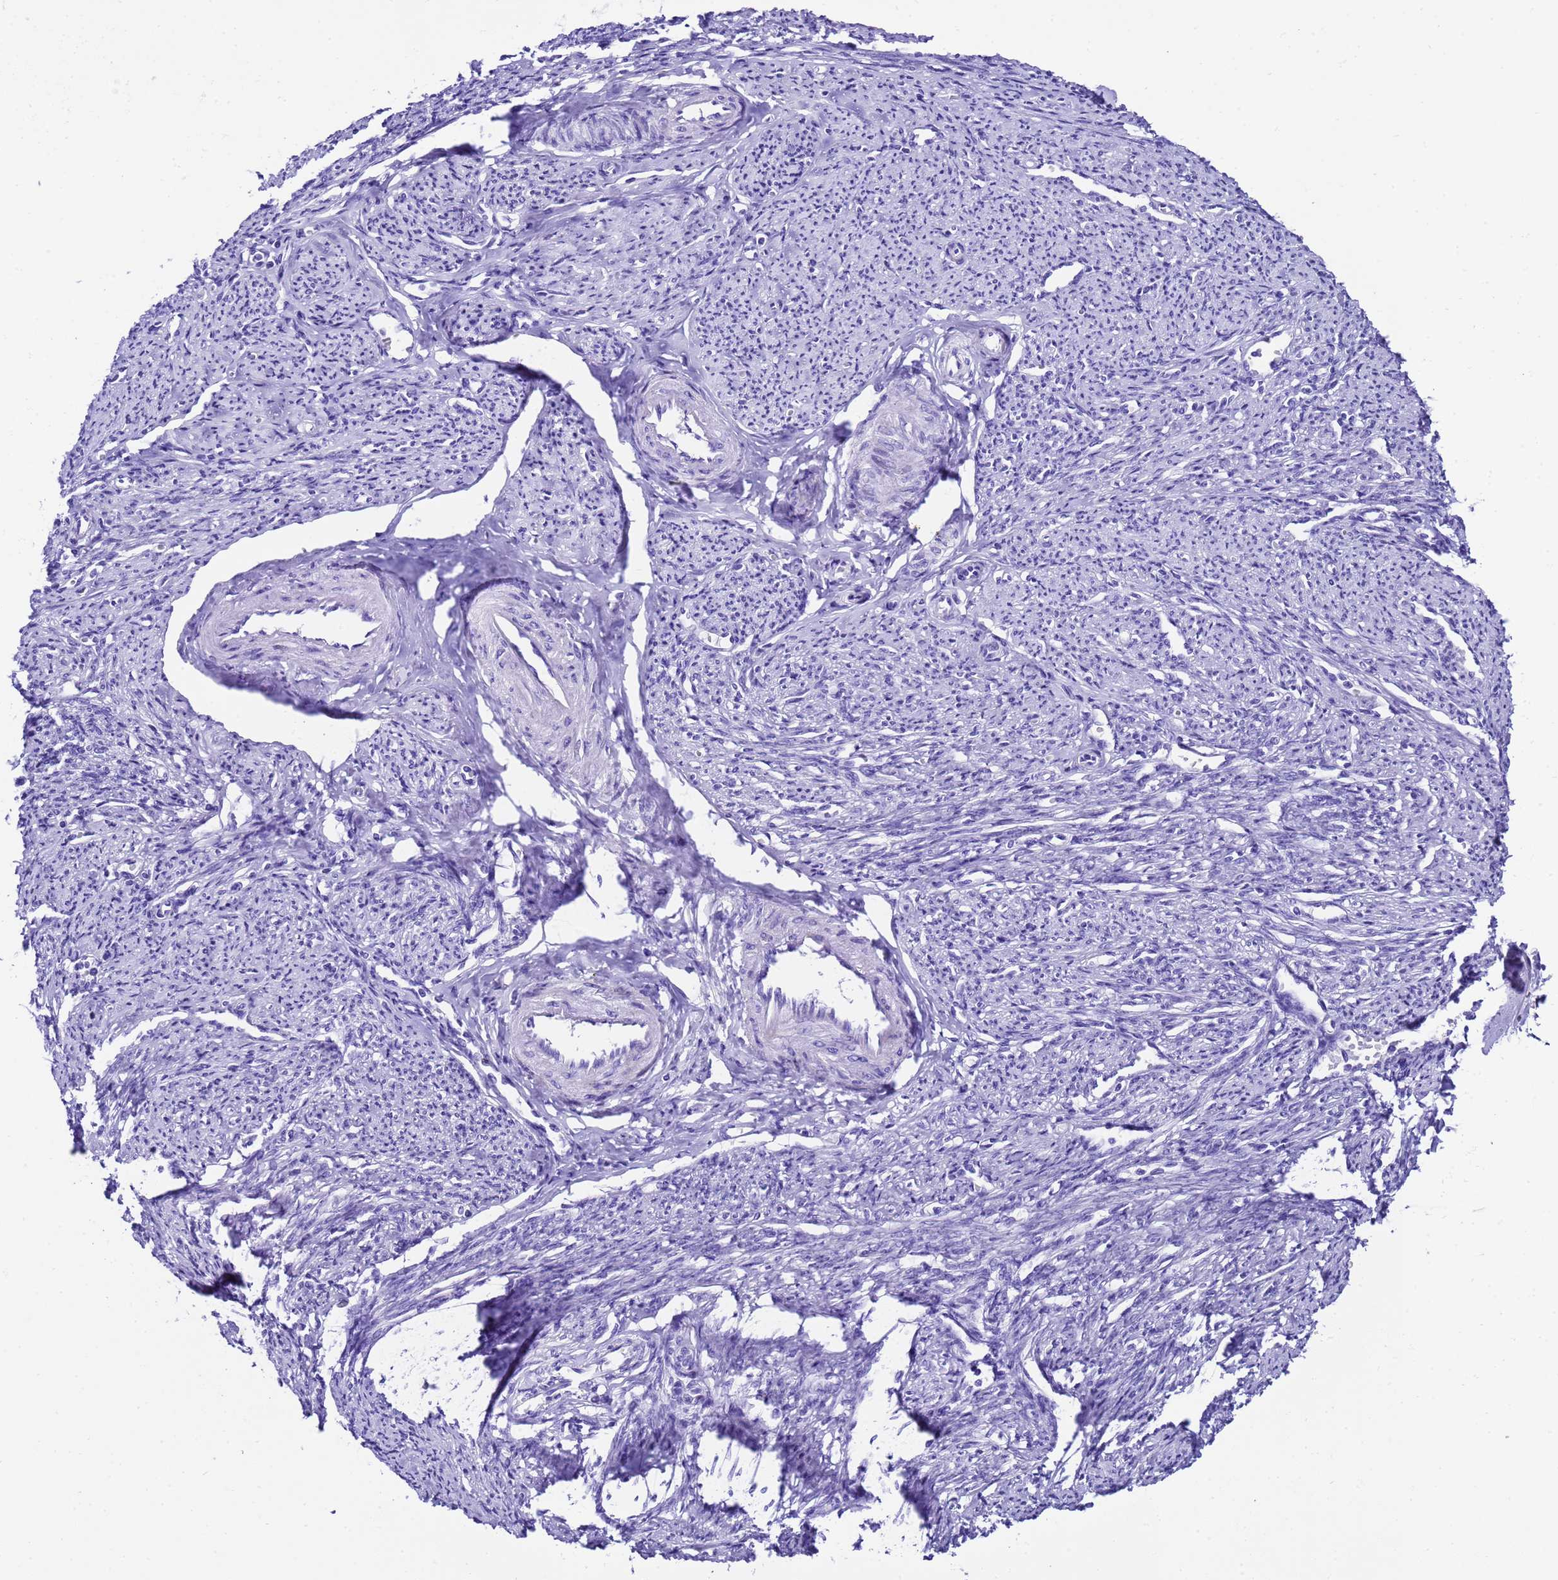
{"staining": {"intensity": "negative", "quantity": "none", "location": "none"}, "tissue": "smooth muscle", "cell_type": "Smooth muscle cells", "image_type": "normal", "snomed": [{"axis": "morphology", "description": "Normal tissue, NOS"}, {"axis": "topography", "description": "Smooth muscle"}, {"axis": "topography", "description": "Uterus"}], "caption": "High power microscopy micrograph of an immunohistochemistry photomicrograph of unremarkable smooth muscle, revealing no significant staining in smooth muscle cells.", "gene": "UGT2A1", "patient": {"sex": "female", "age": 59}}